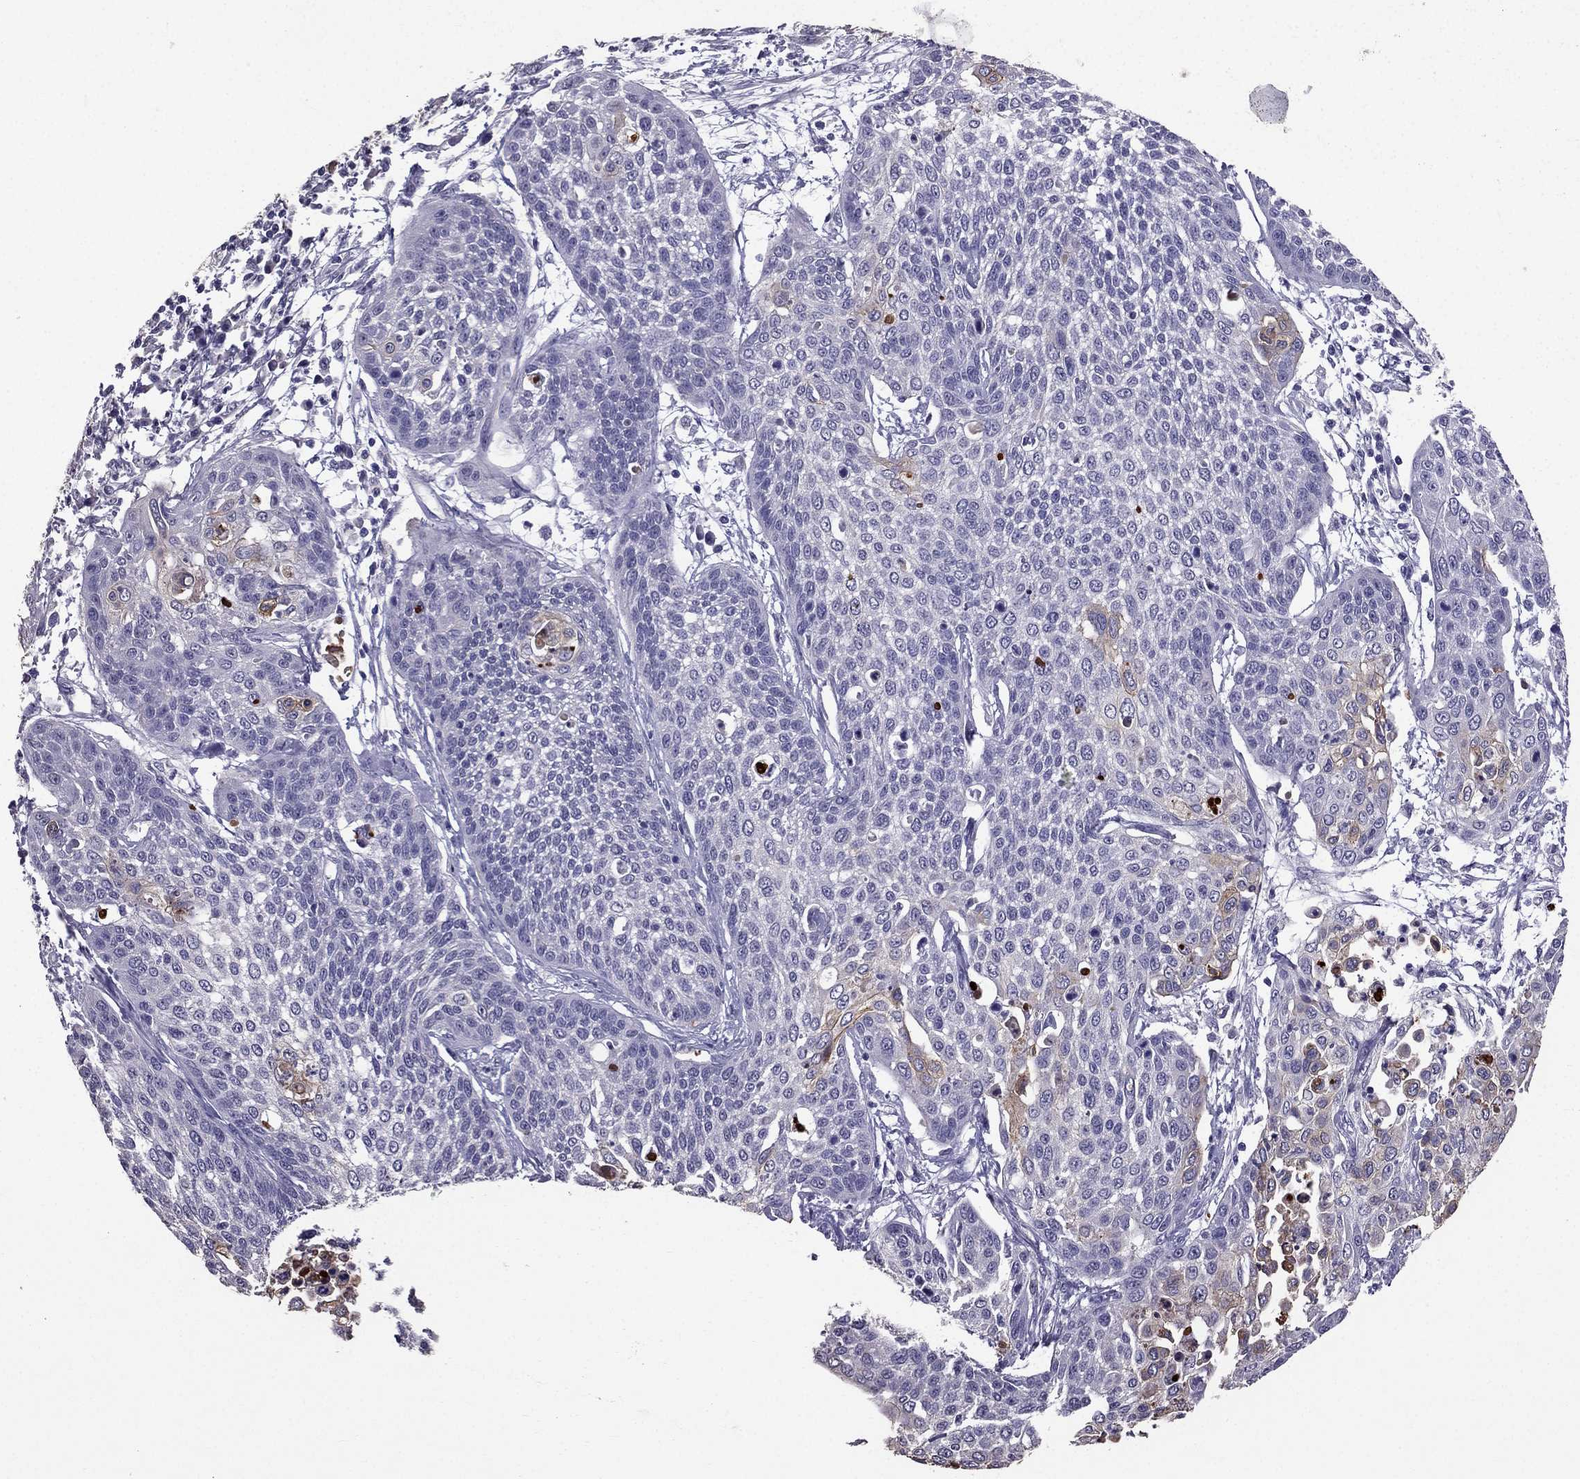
{"staining": {"intensity": "weak", "quantity": "<25%", "location": "cytoplasmic/membranous"}, "tissue": "cervical cancer", "cell_type": "Tumor cells", "image_type": "cancer", "snomed": [{"axis": "morphology", "description": "Squamous cell carcinoma, NOS"}, {"axis": "topography", "description": "Cervix"}], "caption": "This is an immunohistochemistry (IHC) photomicrograph of human cervical cancer. There is no expression in tumor cells.", "gene": "SCG5", "patient": {"sex": "female", "age": 34}}